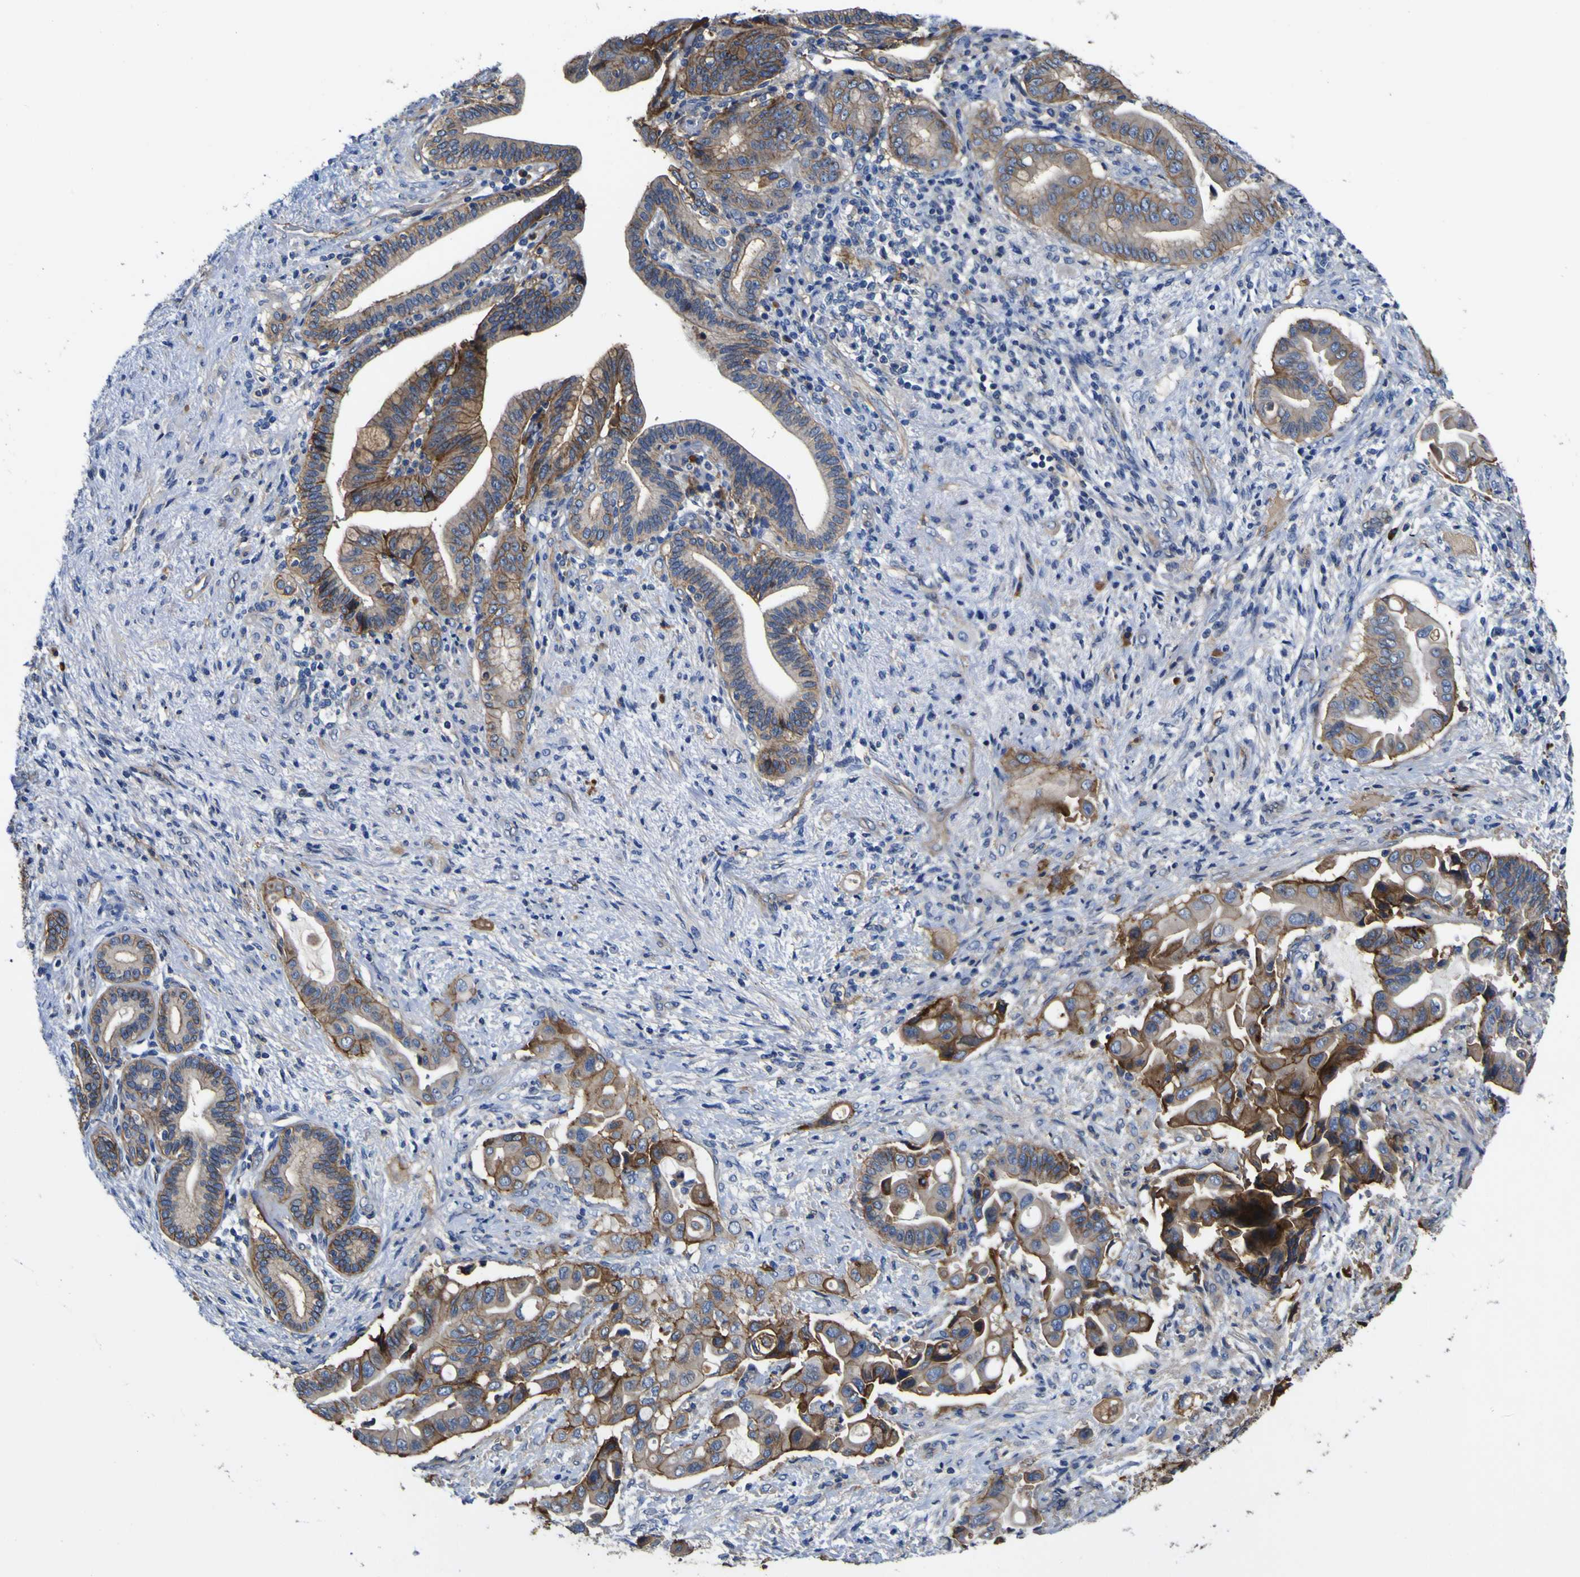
{"staining": {"intensity": "moderate", "quantity": "25%-75%", "location": "cytoplasmic/membranous"}, "tissue": "liver cancer", "cell_type": "Tumor cells", "image_type": "cancer", "snomed": [{"axis": "morphology", "description": "Cholangiocarcinoma"}, {"axis": "topography", "description": "Liver"}], "caption": "About 25%-75% of tumor cells in human cholangiocarcinoma (liver) show moderate cytoplasmic/membranous protein expression as visualized by brown immunohistochemical staining.", "gene": "CD151", "patient": {"sex": "female", "age": 61}}